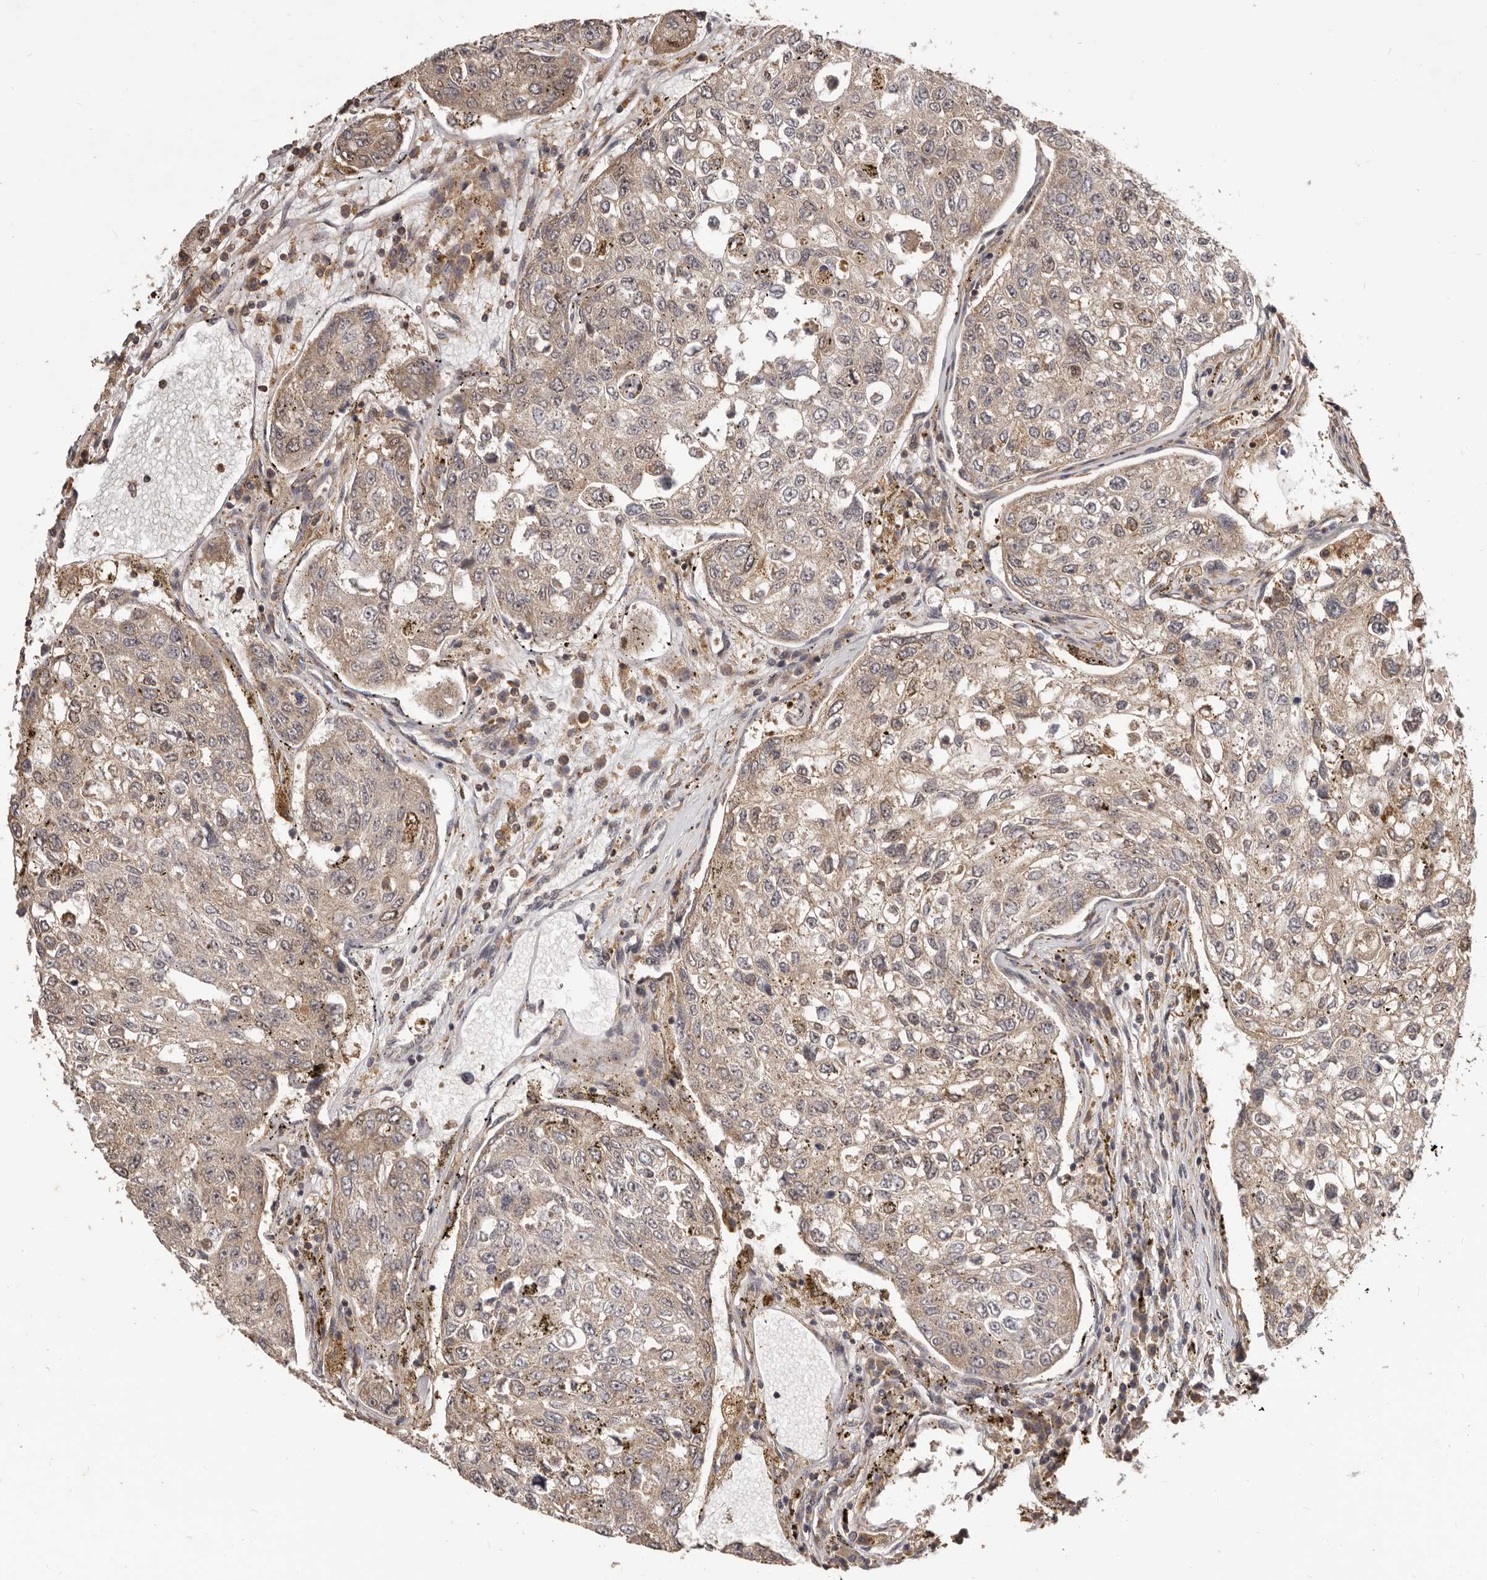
{"staining": {"intensity": "weak", "quantity": ">75%", "location": "cytoplasmic/membranous"}, "tissue": "urothelial cancer", "cell_type": "Tumor cells", "image_type": "cancer", "snomed": [{"axis": "morphology", "description": "Urothelial carcinoma, High grade"}, {"axis": "topography", "description": "Lymph node"}, {"axis": "topography", "description": "Urinary bladder"}], "caption": "Protein staining demonstrates weak cytoplasmic/membranous expression in approximately >75% of tumor cells in urothelial cancer.", "gene": "RNF187", "patient": {"sex": "male", "age": 51}}